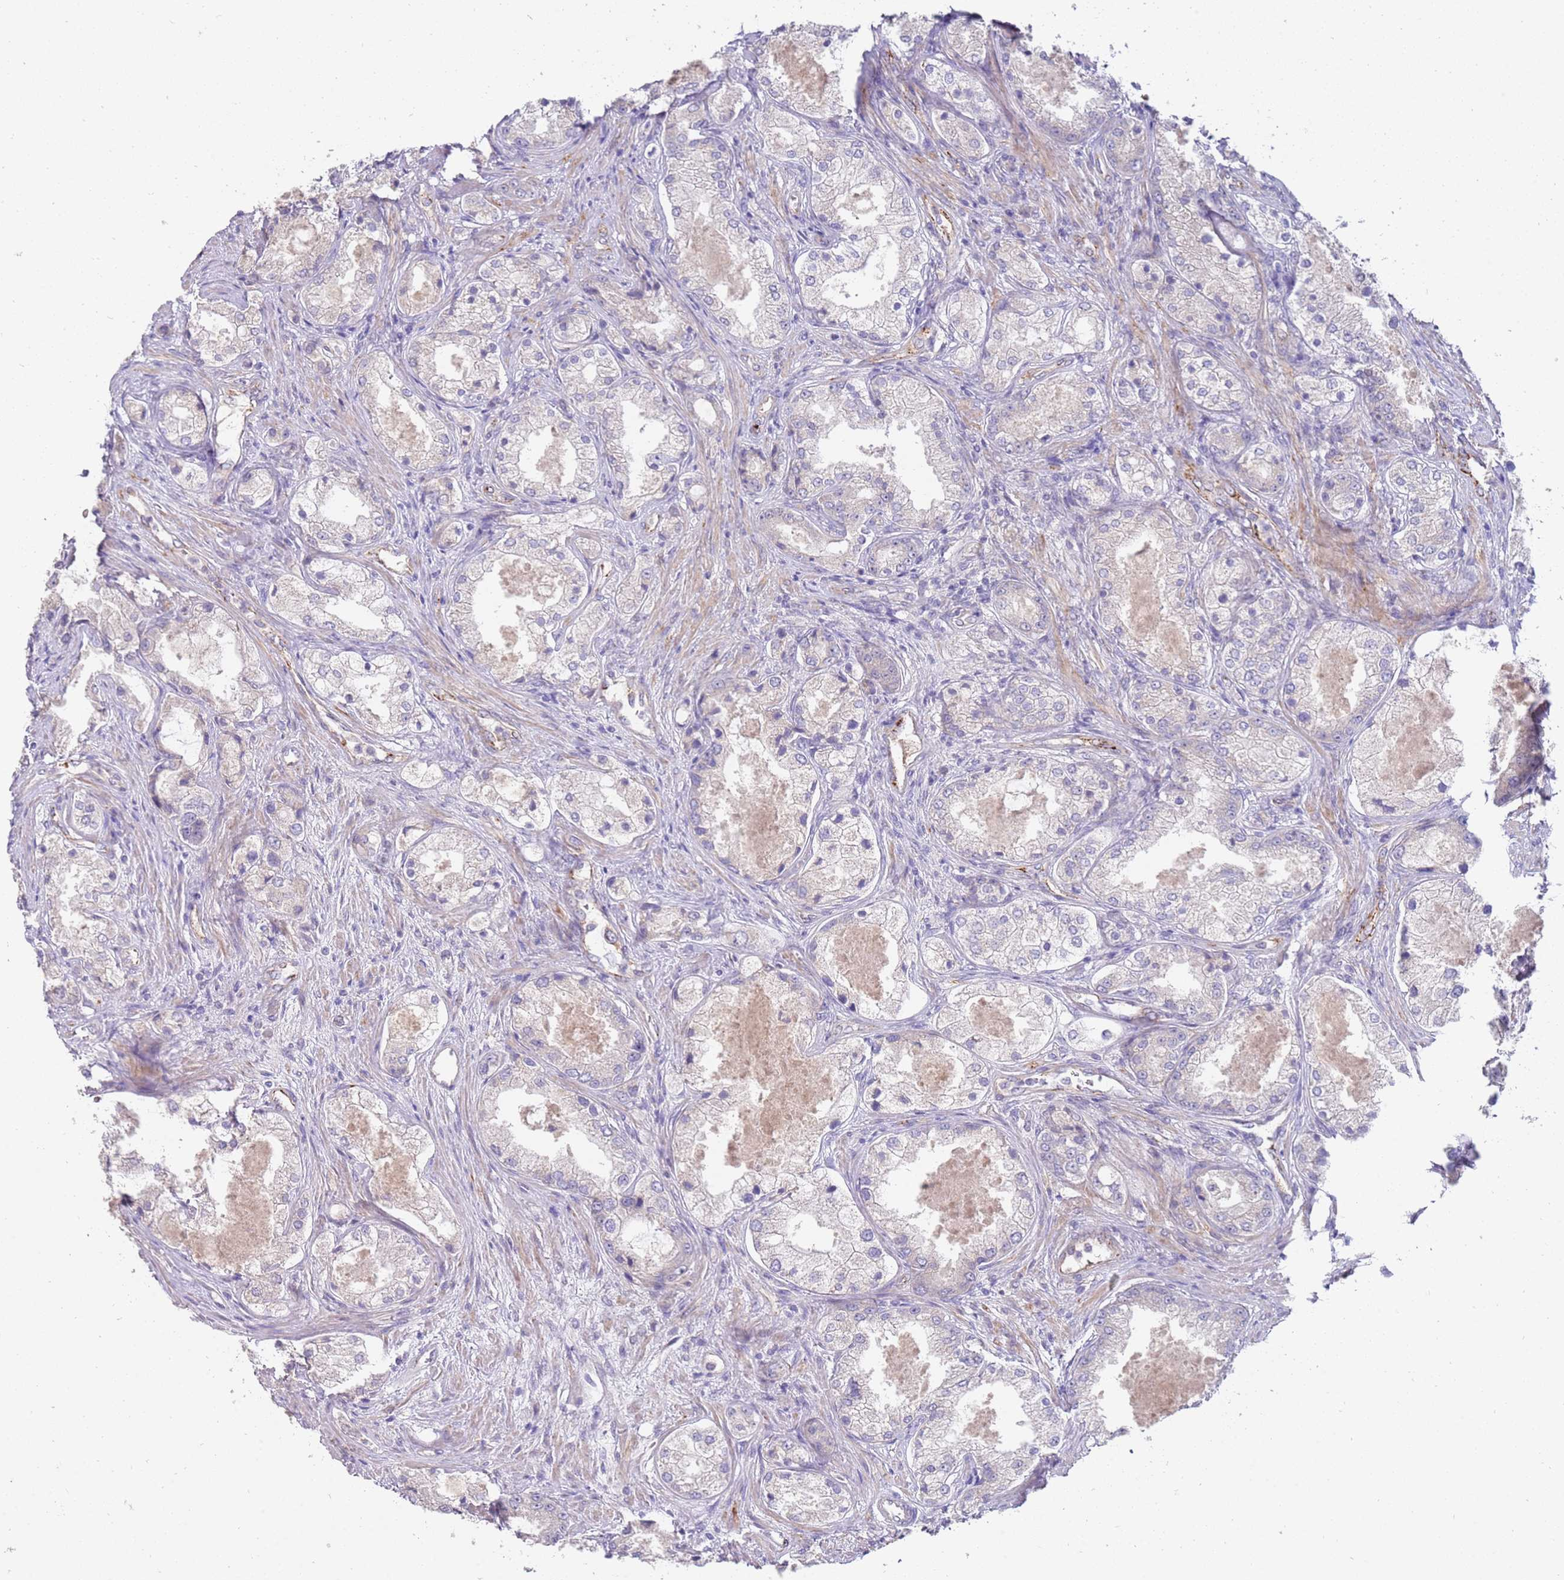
{"staining": {"intensity": "negative", "quantity": "none", "location": "none"}, "tissue": "prostate cancer", "cell_type": "Tumor cells", "image_type": "cancer", "snomed": [{"axis": "morphology", "description": "Adenocarcinoma, Low grade"}, {"axis": "topography", "description": "Prostate"}], "caption": "Human adenocarcinoma (low-grade) (prostate) stained for a protein using immunohistochemistry (IHC) demonstrates no expression in tumor cells.", "gene": "NMUR2", "patient": {"sex": "male", "age": 68}}